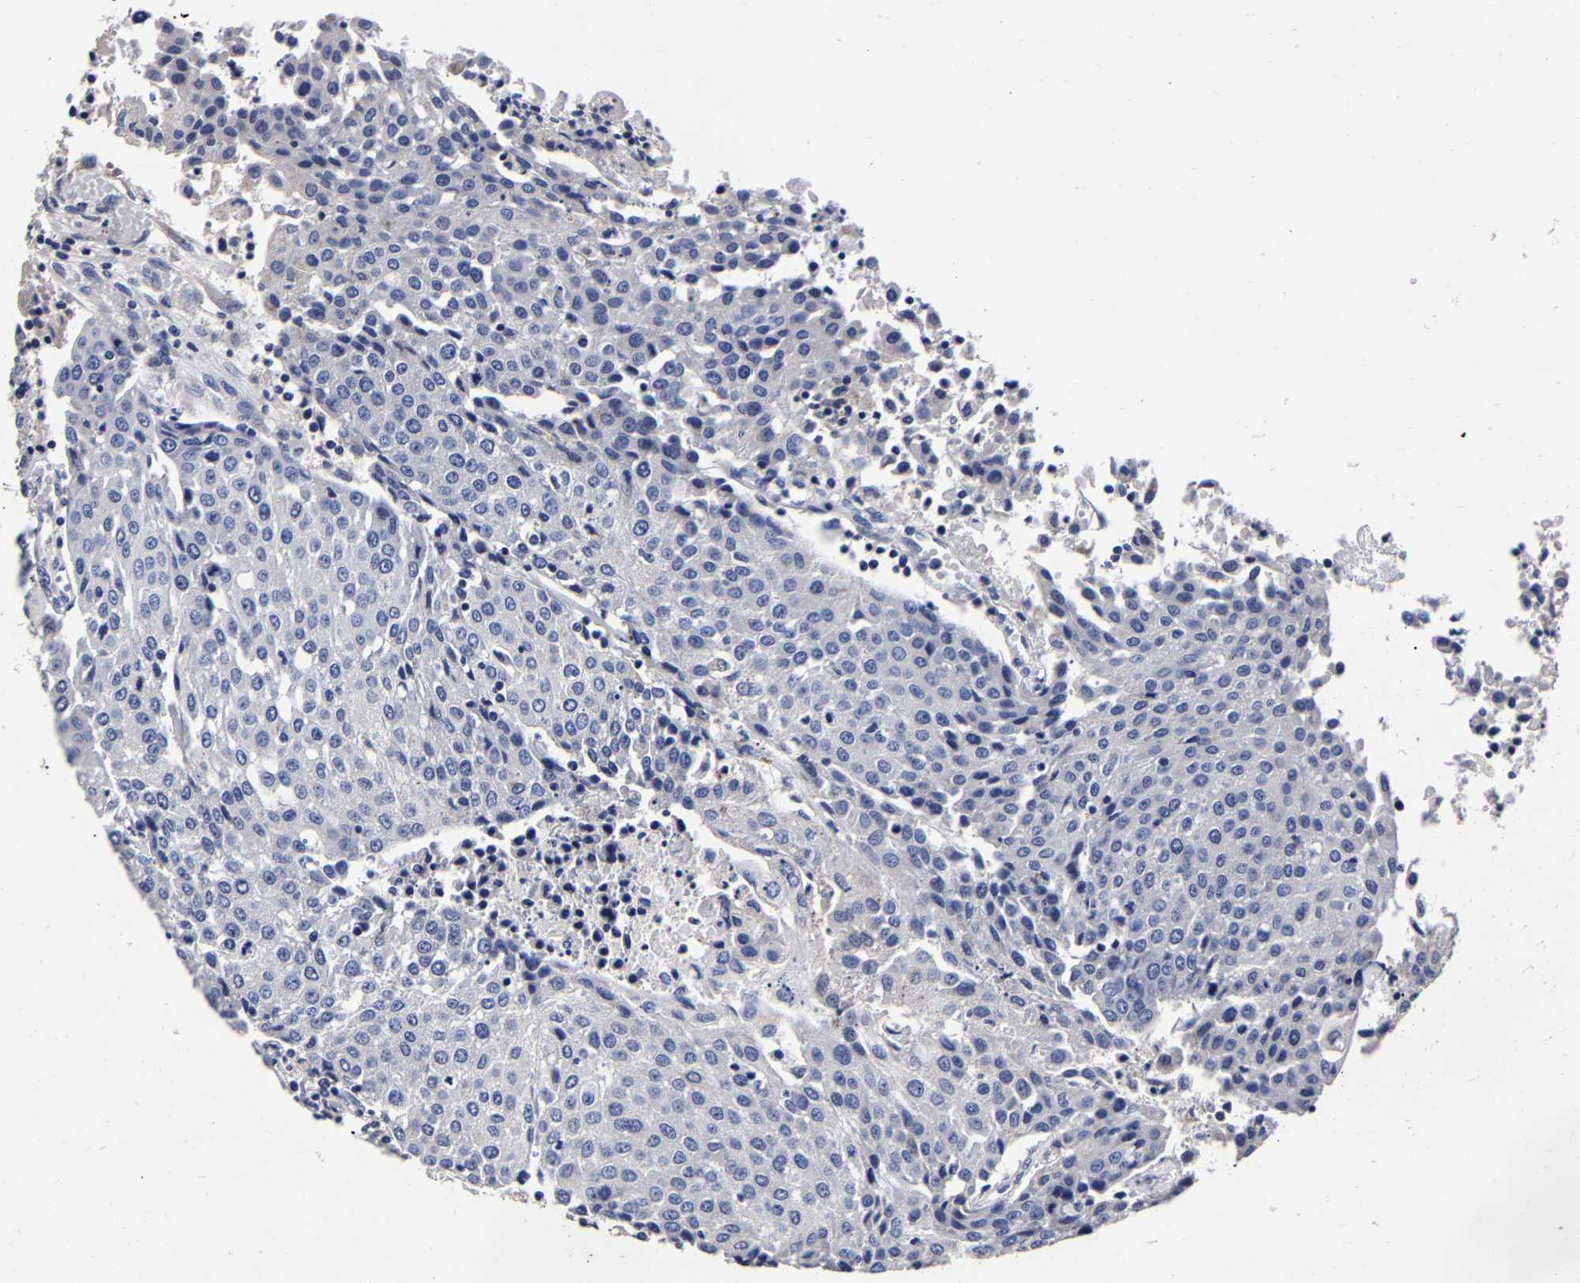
{"staining": {"intensity": "negative", "quantity": "none", "location": "none"}, "tissue": "urothelial cancer", "cell_type": "Tumor cells", "image_type": "cancer", "snomed": [{"axis": "morphology", "description": "Urothelial carcinoma, High grade"}, {"axis": "topography", "description": "Urinary bladder"}], "caption": "High magnification brightfield microscopy of high-grade urothelial carcinoma stained with DAB (brown) and counterstained with hematoxylin (blue): tumor cells show no significant staining.", "gene": "AKAP4", "patient": {"sex": "female", "age": 85}}